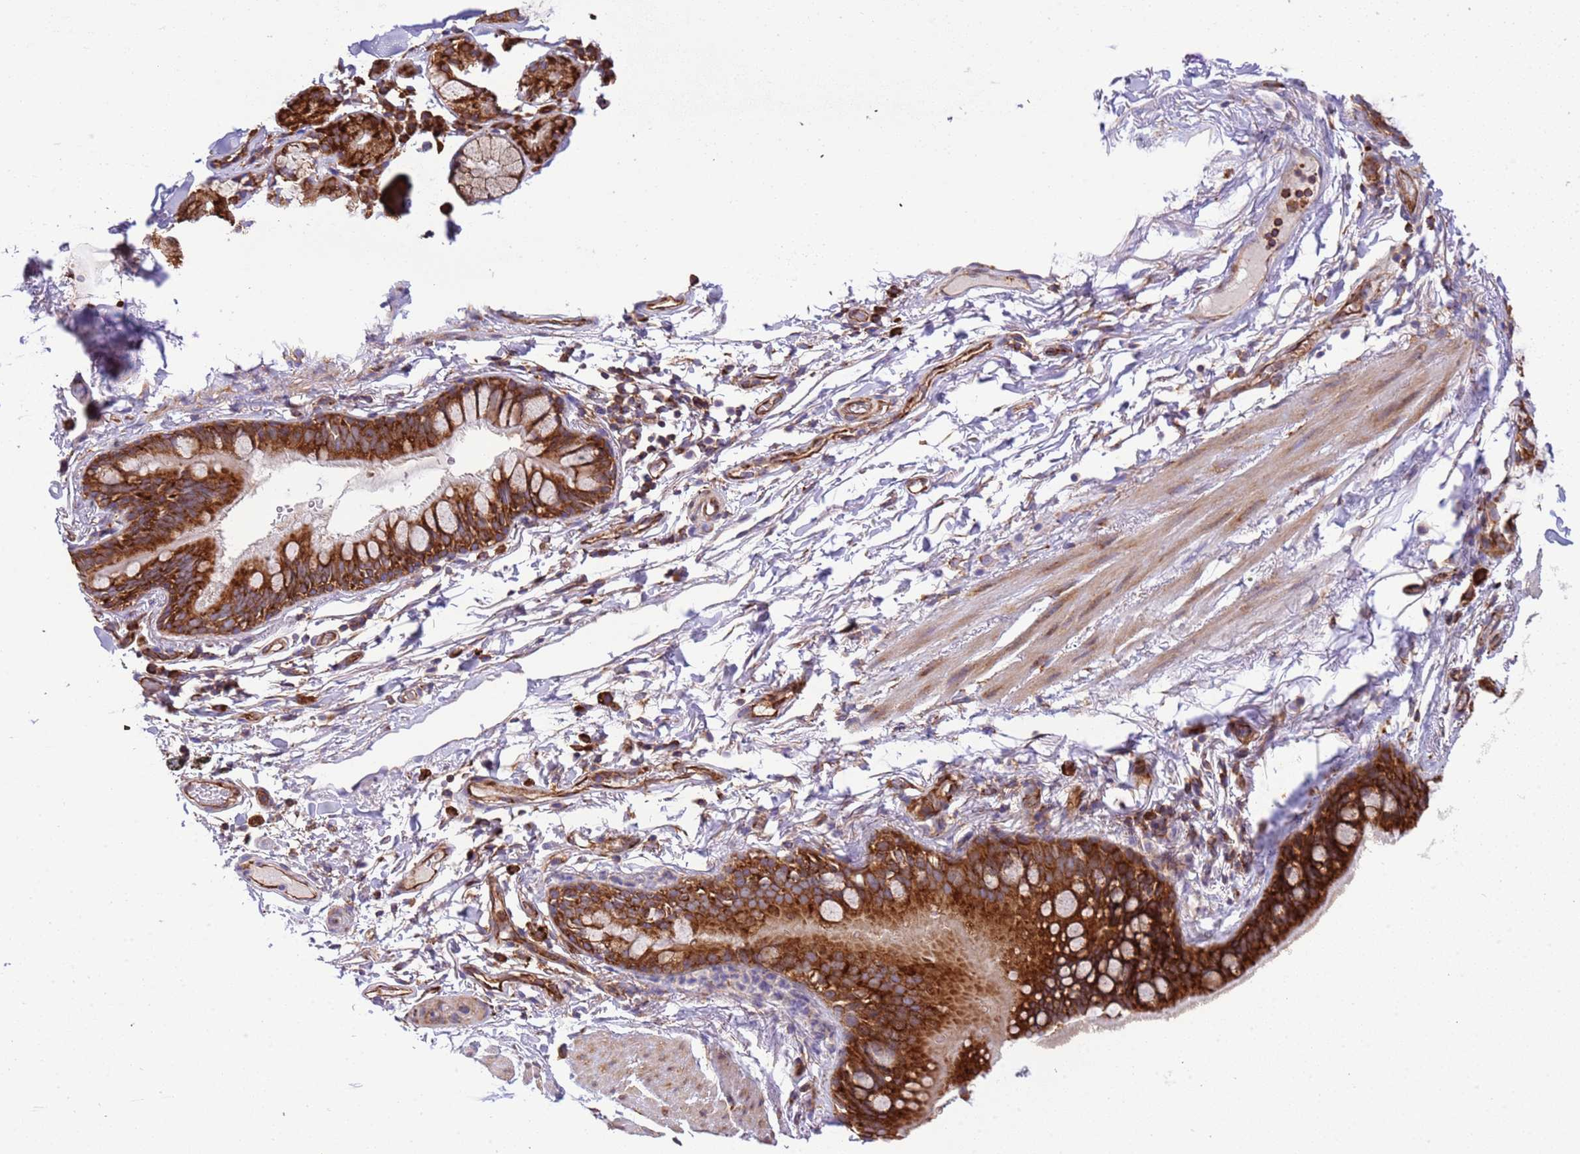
{"staining": {"intensity": "strong", "quantity": ">75%", "location": "cytoplasmic/membranous"}, "tissue": "bronchus", "cell_type": "Respiratory epithelial cells", "image_type": "normal", "snomed": [{"axis": "morphology", "description": "Normal tissue, NOS"}, {"axis": "topography", "description": "Cartilage tissue"}], "caption": "Human bronchus stained for a protein (brown) demonstrates strong cytoplasmic/membranous positive expression in about >75% of respiratory epithelial cells.", "gene": "RPL36", "patient": {"sex": "male", "age": 63}}